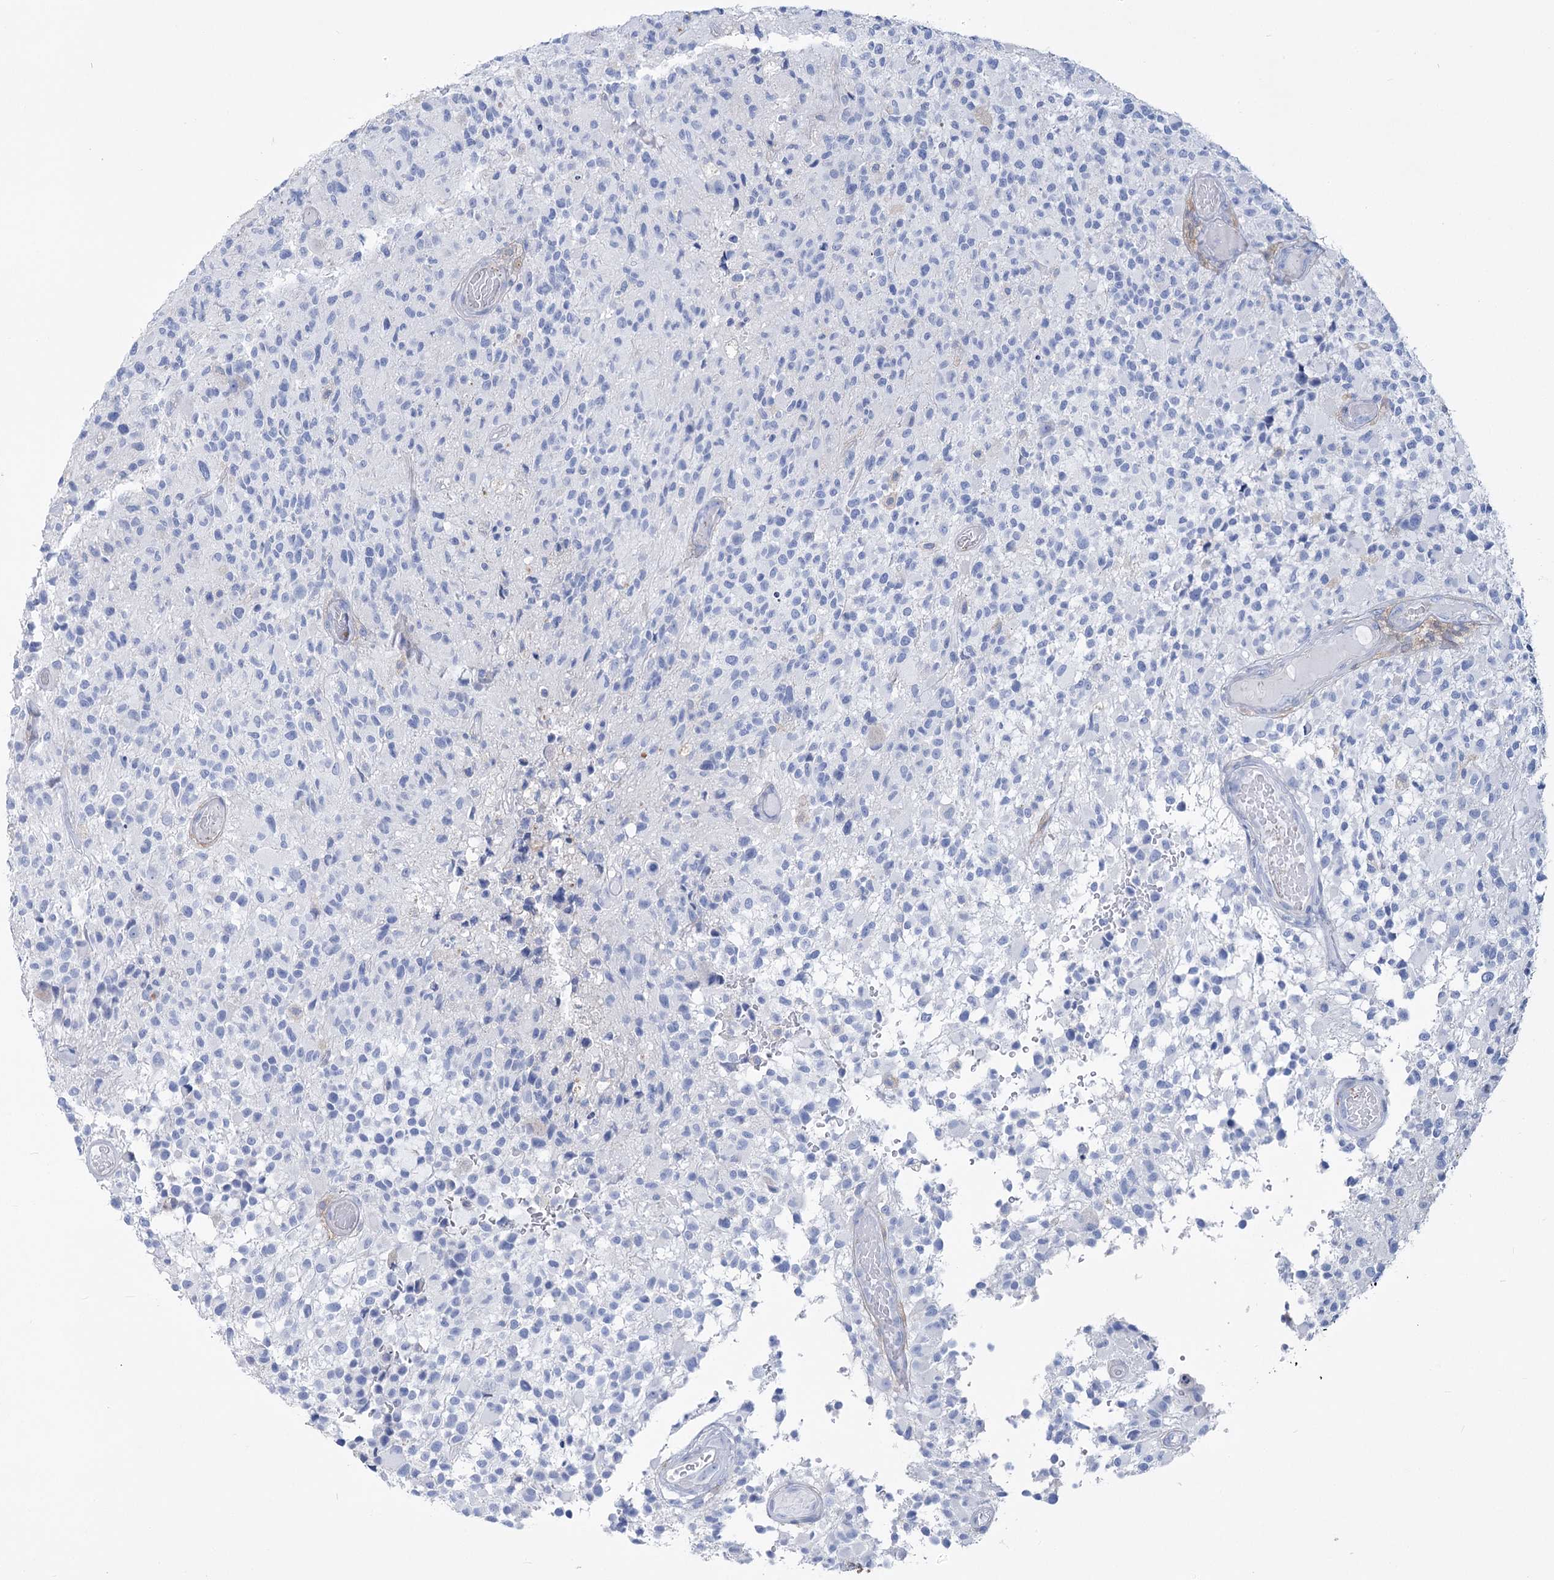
{"staining": {"intensity": "negative", "quantity": "none", "location": "none"}, "tissue": "glioma", "cell_type": "Tumor cells", "image_type": "cancer", "snomed": [{"axis": "morphology", "description": "Glioma, malignant, High grade"}, {"axis": "morphology", "description": "Glioblastoma, NOS"}, {"axis": "topography", "description": "Brain"}], "caption": "Immunohistochemistry (IHC) of glioblastoma demonstrates no positivity in tumor cells.", "gene": "PCDHA1", "patient": {"sex": "male", "age": 60}}